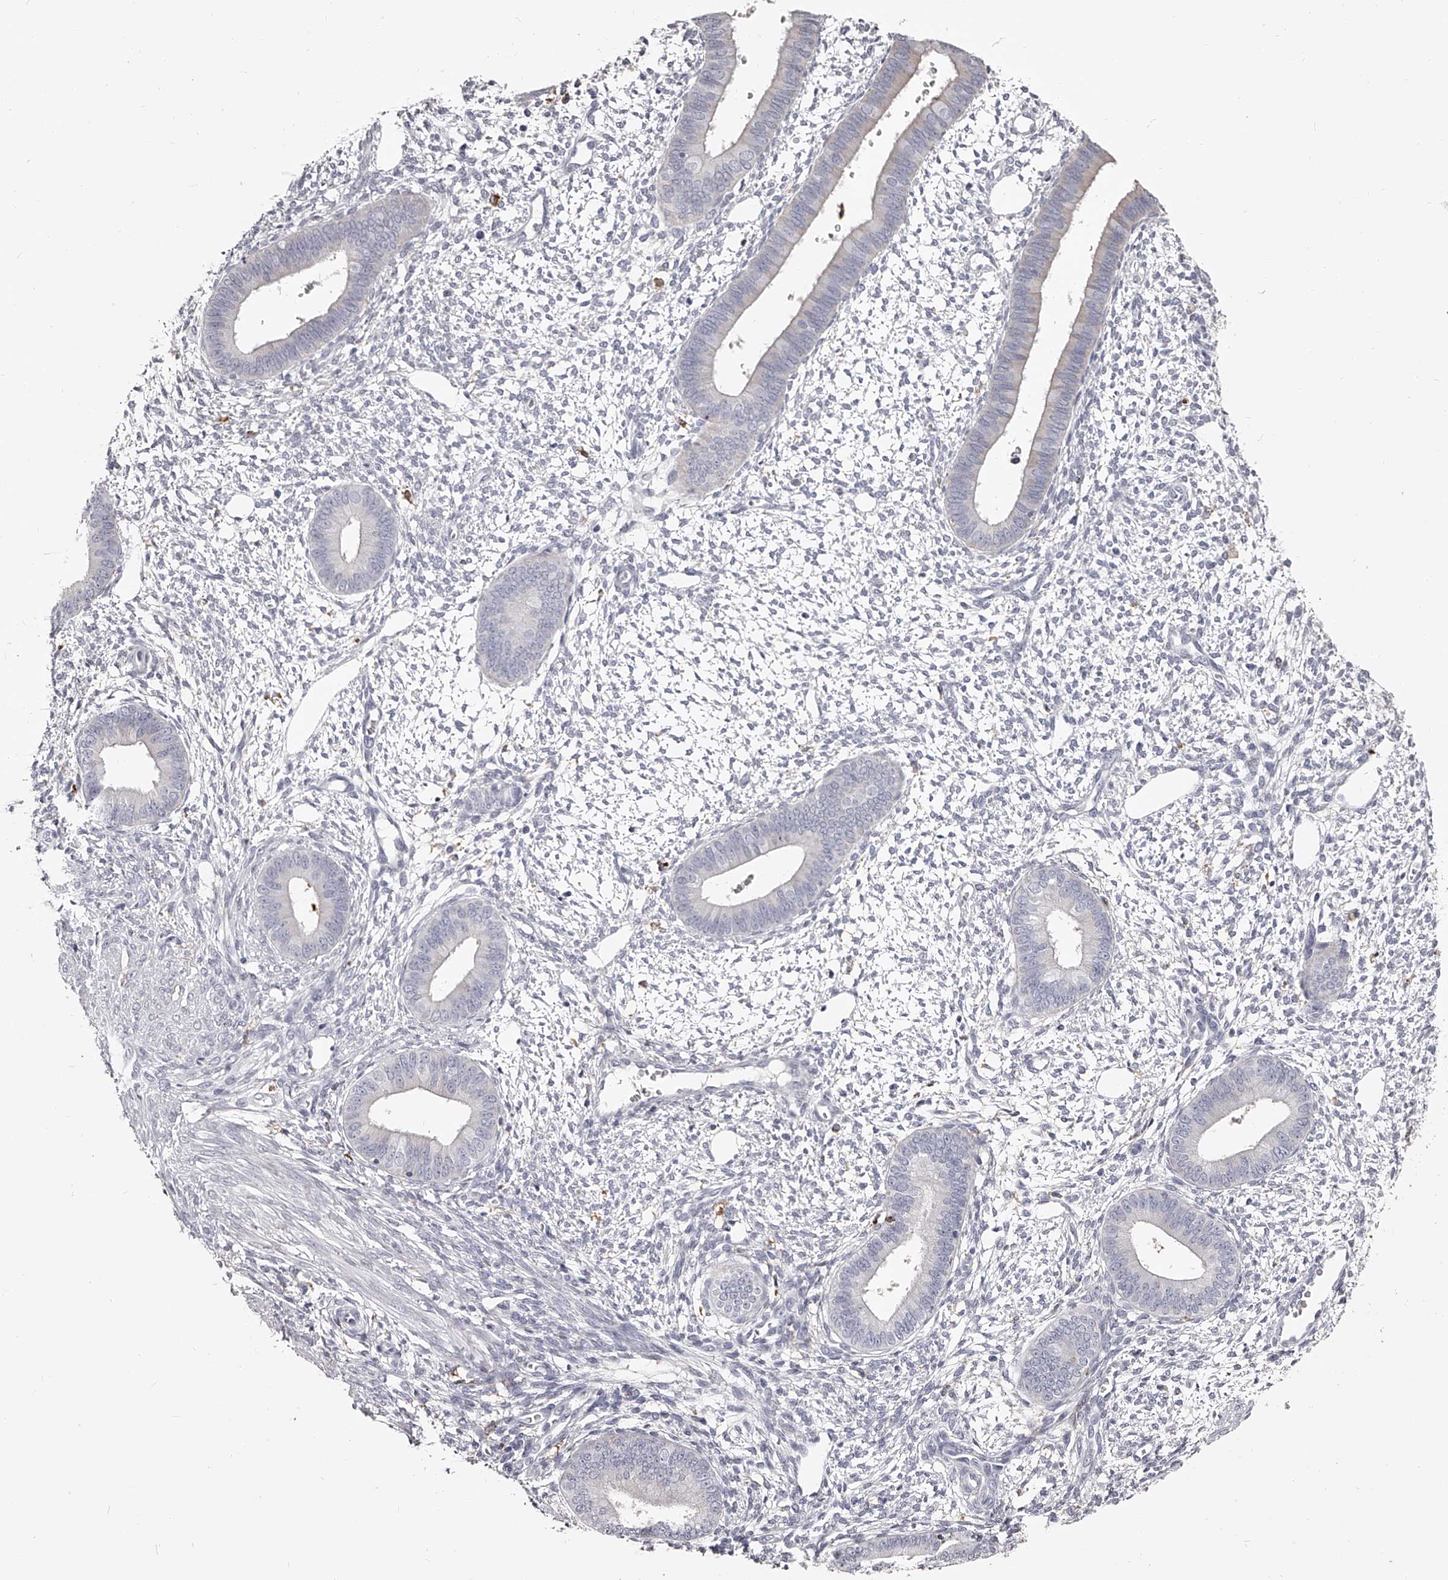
{"staining": {"intensity": "negative", "quantity": "none", "location": "none"}, "tissue": "endometrium", "cell_type": "Cells in endometrial stroma", "image_type": "normal", "snomed": [{"axis": "morphology", "description": "Normal tissue, NOS"}, {"axis": "topography", "description": "Endometrium"}], "caption": "DAB immunohistochemical staining of benign human endometrium shows no significant expression in cells in endometrial stroma. (DAB immunohistochemistry (IHC), high magnification).", "gene": "PACSIN1", "patient": {"sex": "female", "age": 46}}